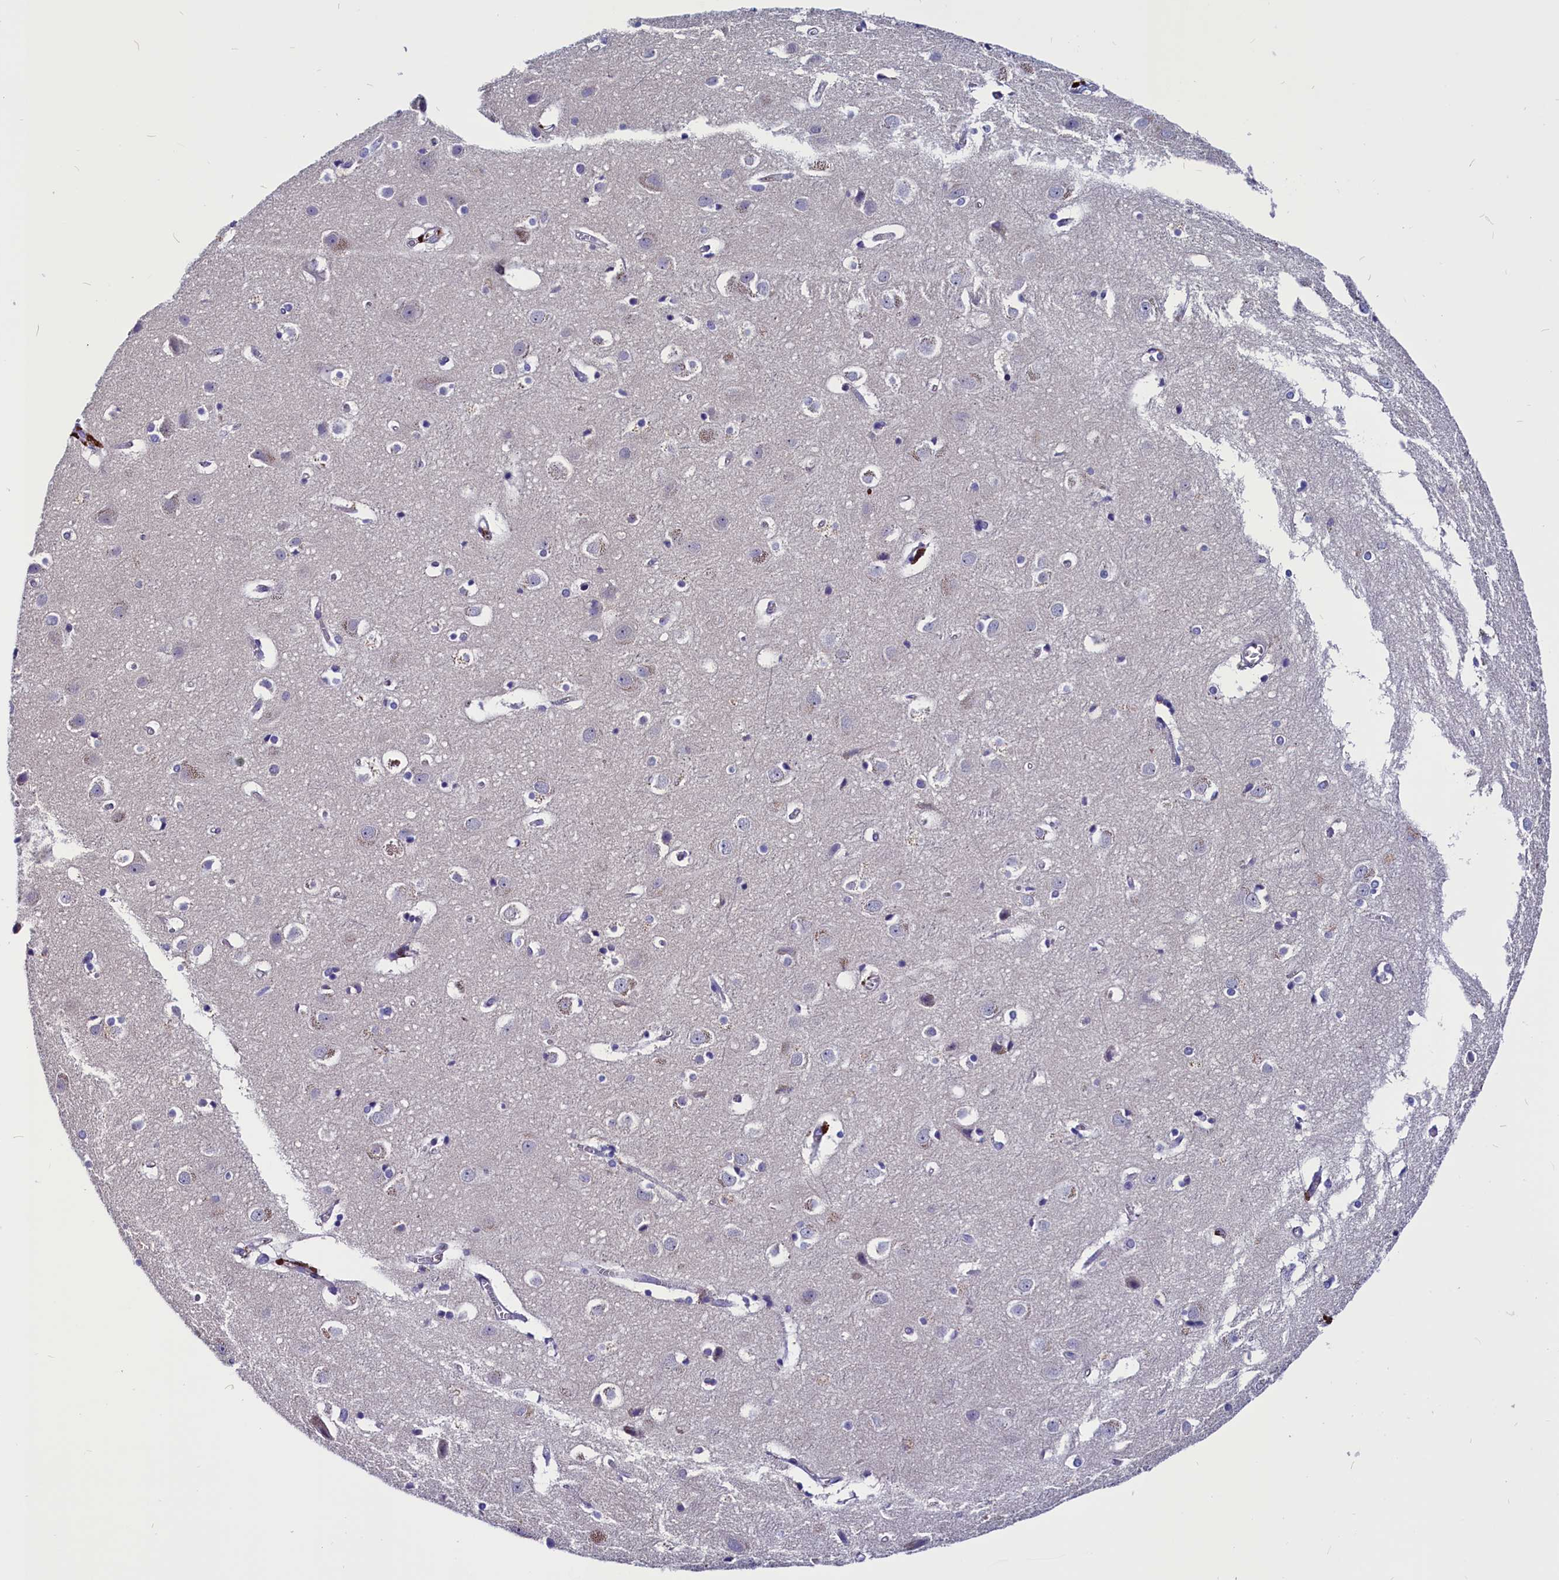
{"staining": {"intensity": "moderate", "quantity": "<25%", "location": "cytoplasmic/membranous"}, "tissue": "cerebral cortex", "cell_type": "Endothelial cells", "image_type": "normal", "snomed": [{"axis": "morphology", "description": "Normal tissue, NOS"}, {"axis": "topography", "description": "Cerebral cortex"}], "caption": "Immunohistochemical staining of unremarkable cerebral cortex reveals <25% levels of moderate cytoplasmic/membranous protein positivity in approximately <25% of endothelial cells. (Stains: DAB (3,3'-diaminobenzidine) in brown, nuclei in blue, Microscopy: brightfield microscopy at high magnification).", "gene": "CCBE1", "patient": {"sex": "male", "age": 54}}